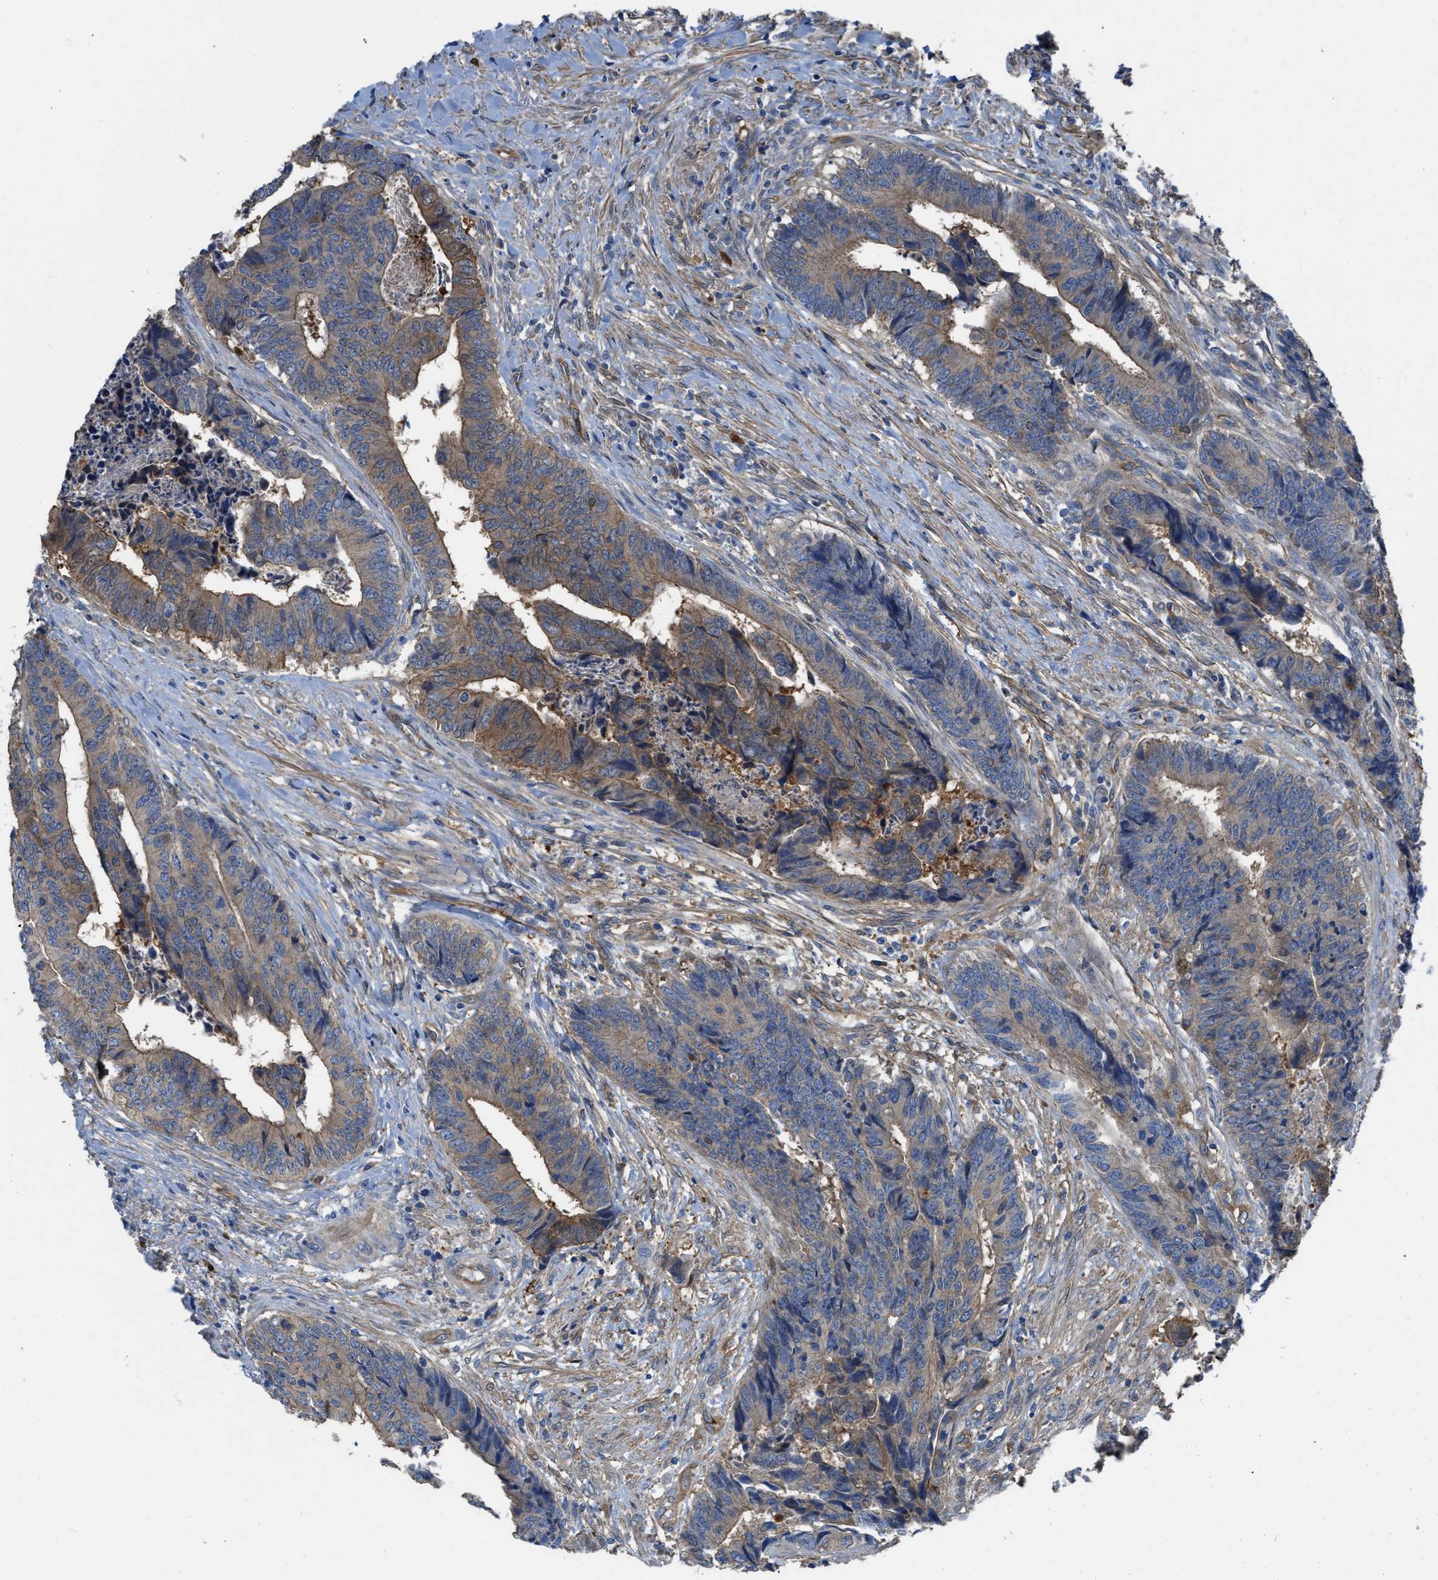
{"staining": {"intensity": "weak", "quantity": "25%-75%", "location": "cytoplasmic/membranous"}, "tissue": "colorectal cancer", "cell_type": "Tumor cells", "image_type": "cancer", "snomed": [{"axis": "morphology", "description": "Adenocarcinoma, NOS"}, {"axis": "topography", "description": "Rectum"}], "caption": "Immunohistochemical staining of human colorectal cancer exhibits weak cytoplasmic/membranous protein staining in about 25%-75% of tumor cells. The staining was performed using DAB (3,3'-diaminobenzidine) to visualize the protein expression in brown, while the nuclei were stained in blue with hematoxylin (Magnification: 20x).", "gene": "TRIOBP", "patient": {"sex": "male", "age": 84}}